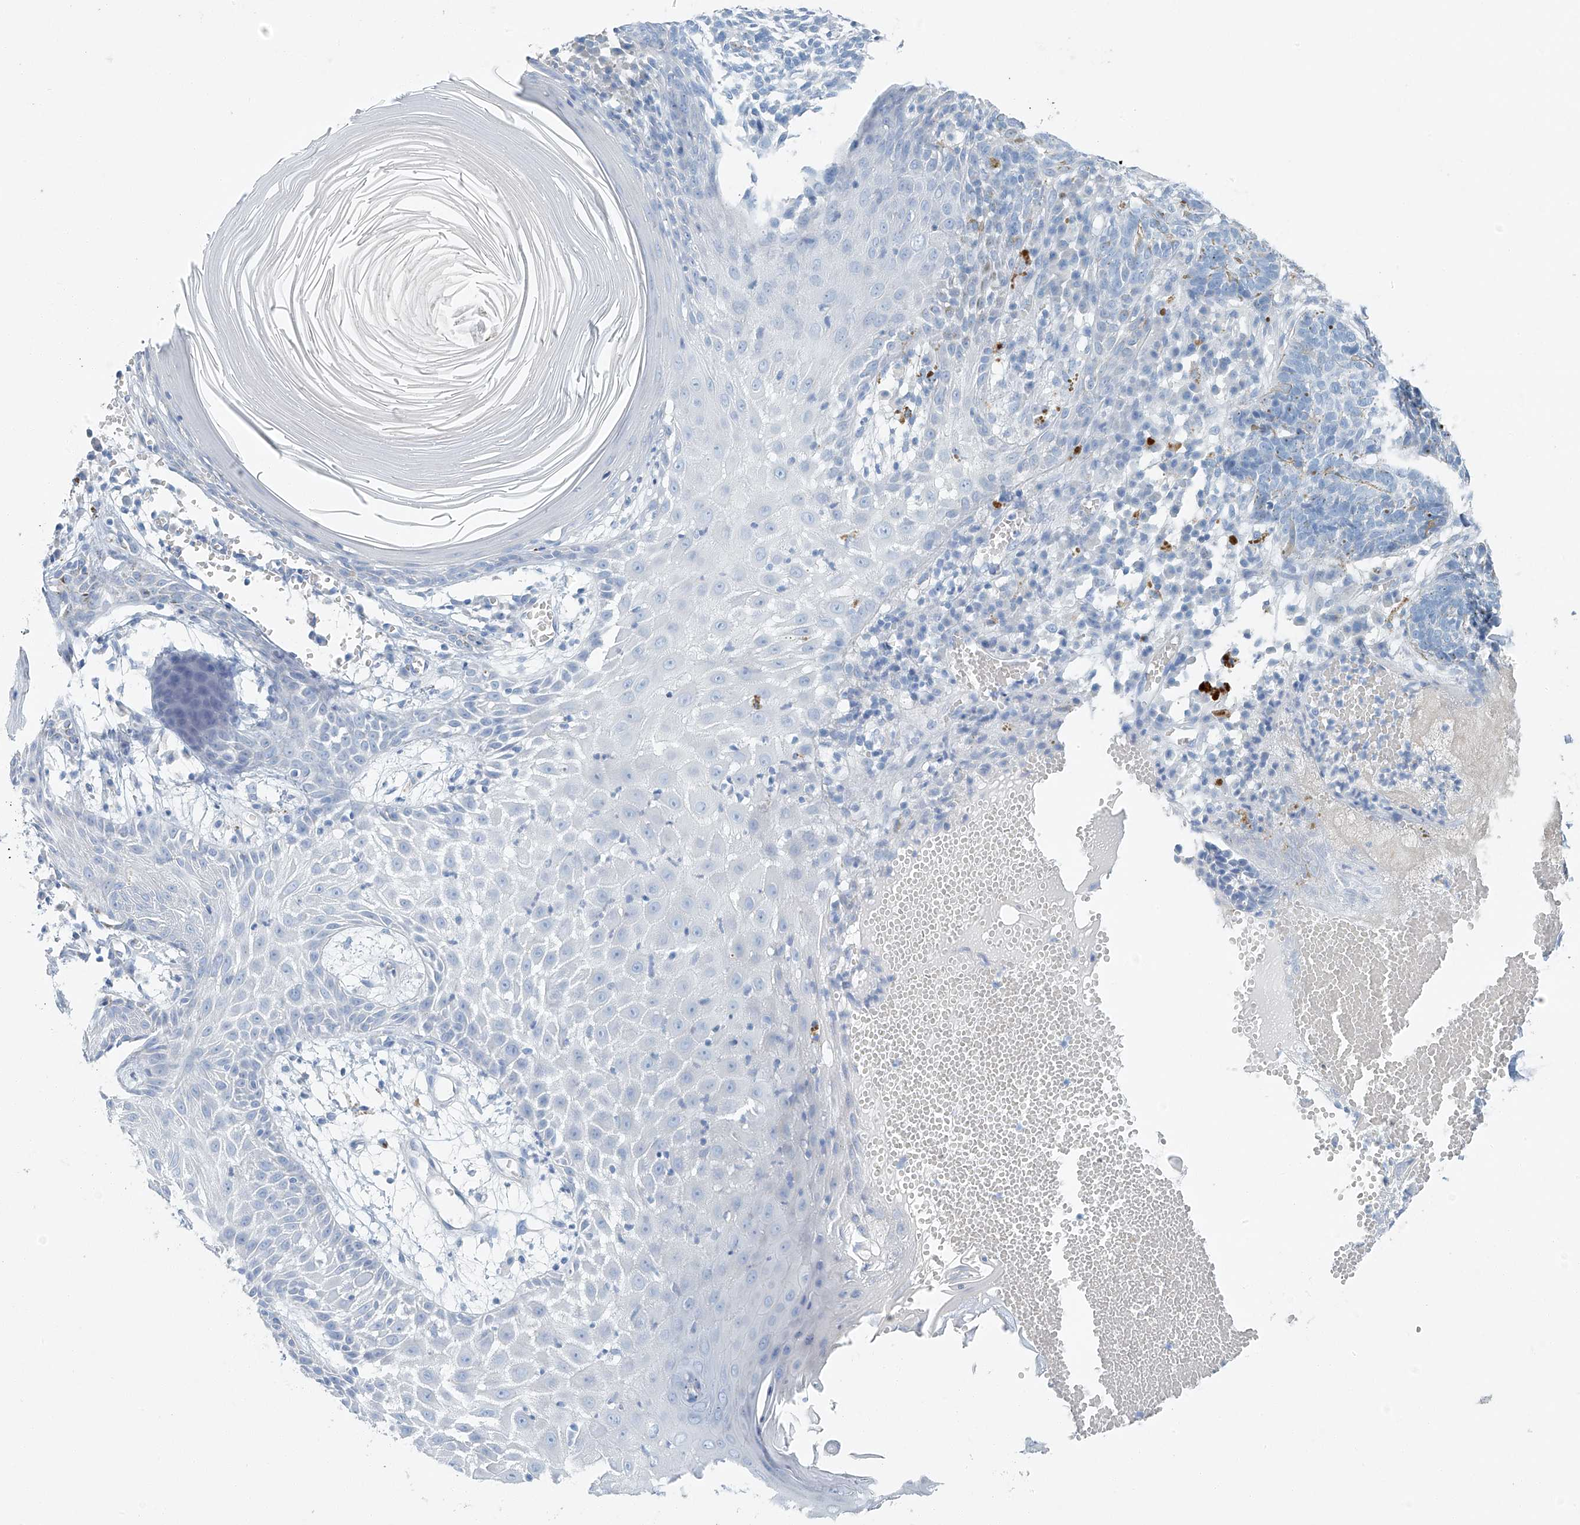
{"staining": {"intensity": "negative", "quantity": "none", "location": "none"}, "tissue": "skin cancer", "cell_type": "Tumor cells", "image_type": "cancer", "snomed": [{"axis": "morphology", "description": "Basal cell carcinoma"}, {"axis": "topography", "description": "Skin"}], "caption": "High power microscopy photomicrograph of an IHC photomicrograph of skin cancer (basal cell carcinoma), revealing no significant staining in tumor cells. Nuclei are stained in blue.", "gene": "C1orf87", "patient": {"sex": "male", "age": 85}}